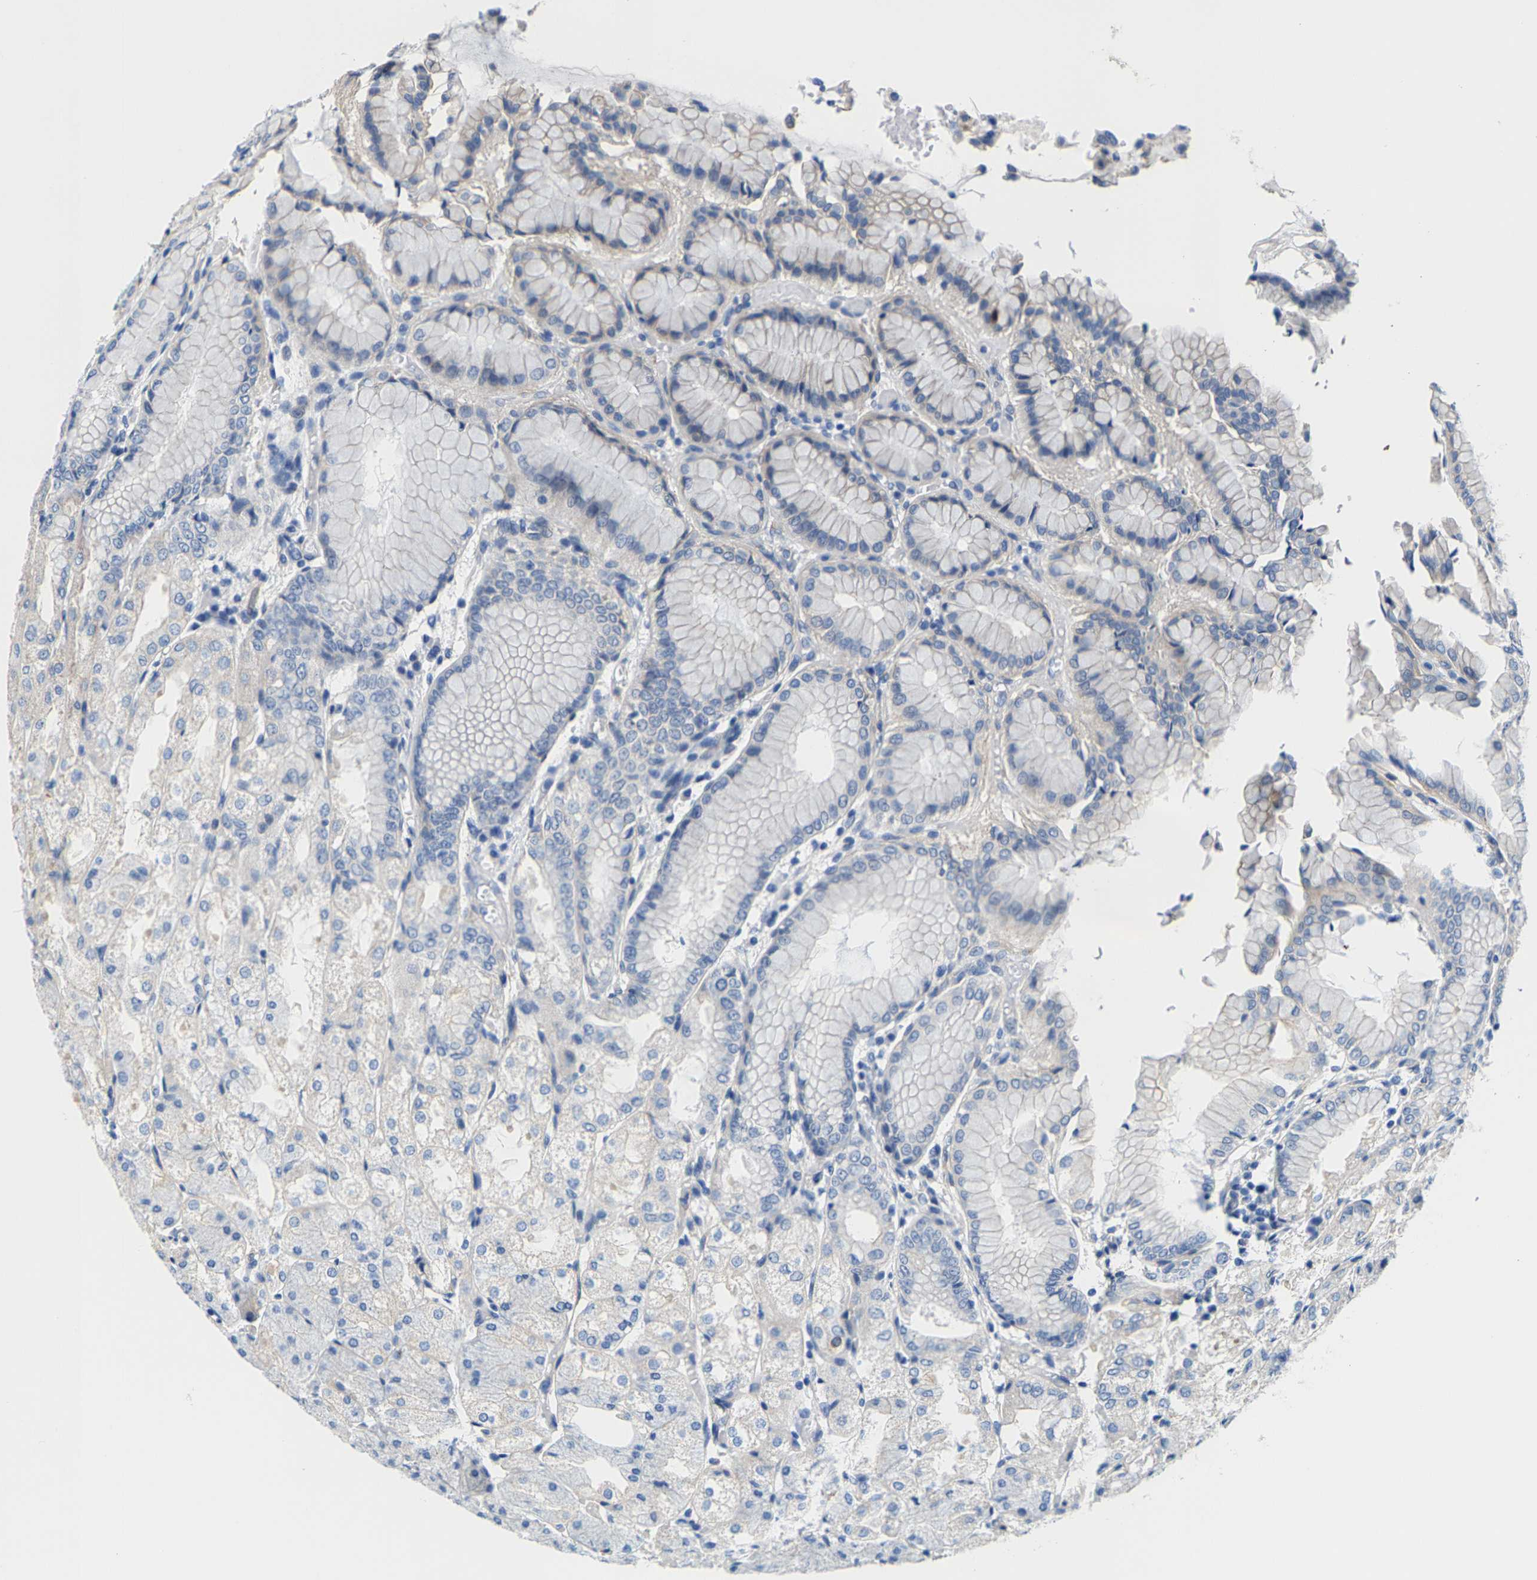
{"staining": {"intensity": "negative", "quantity": "none", "location": "none"}, "tissue": "stomach", "cell_type": "Glandular cells", "image_type": "normal", "snomed": [{"axis": "morphology", "description": "Normal tissue, NOS"}, {"axis": "topography", "description": "Stomach, upper"}], "caption": "The photomicrograph displays no staining of glandular cells in unremarkable stomach.", "gene": "DSCAM", "patient": {"sex": "male", "age": 72}}